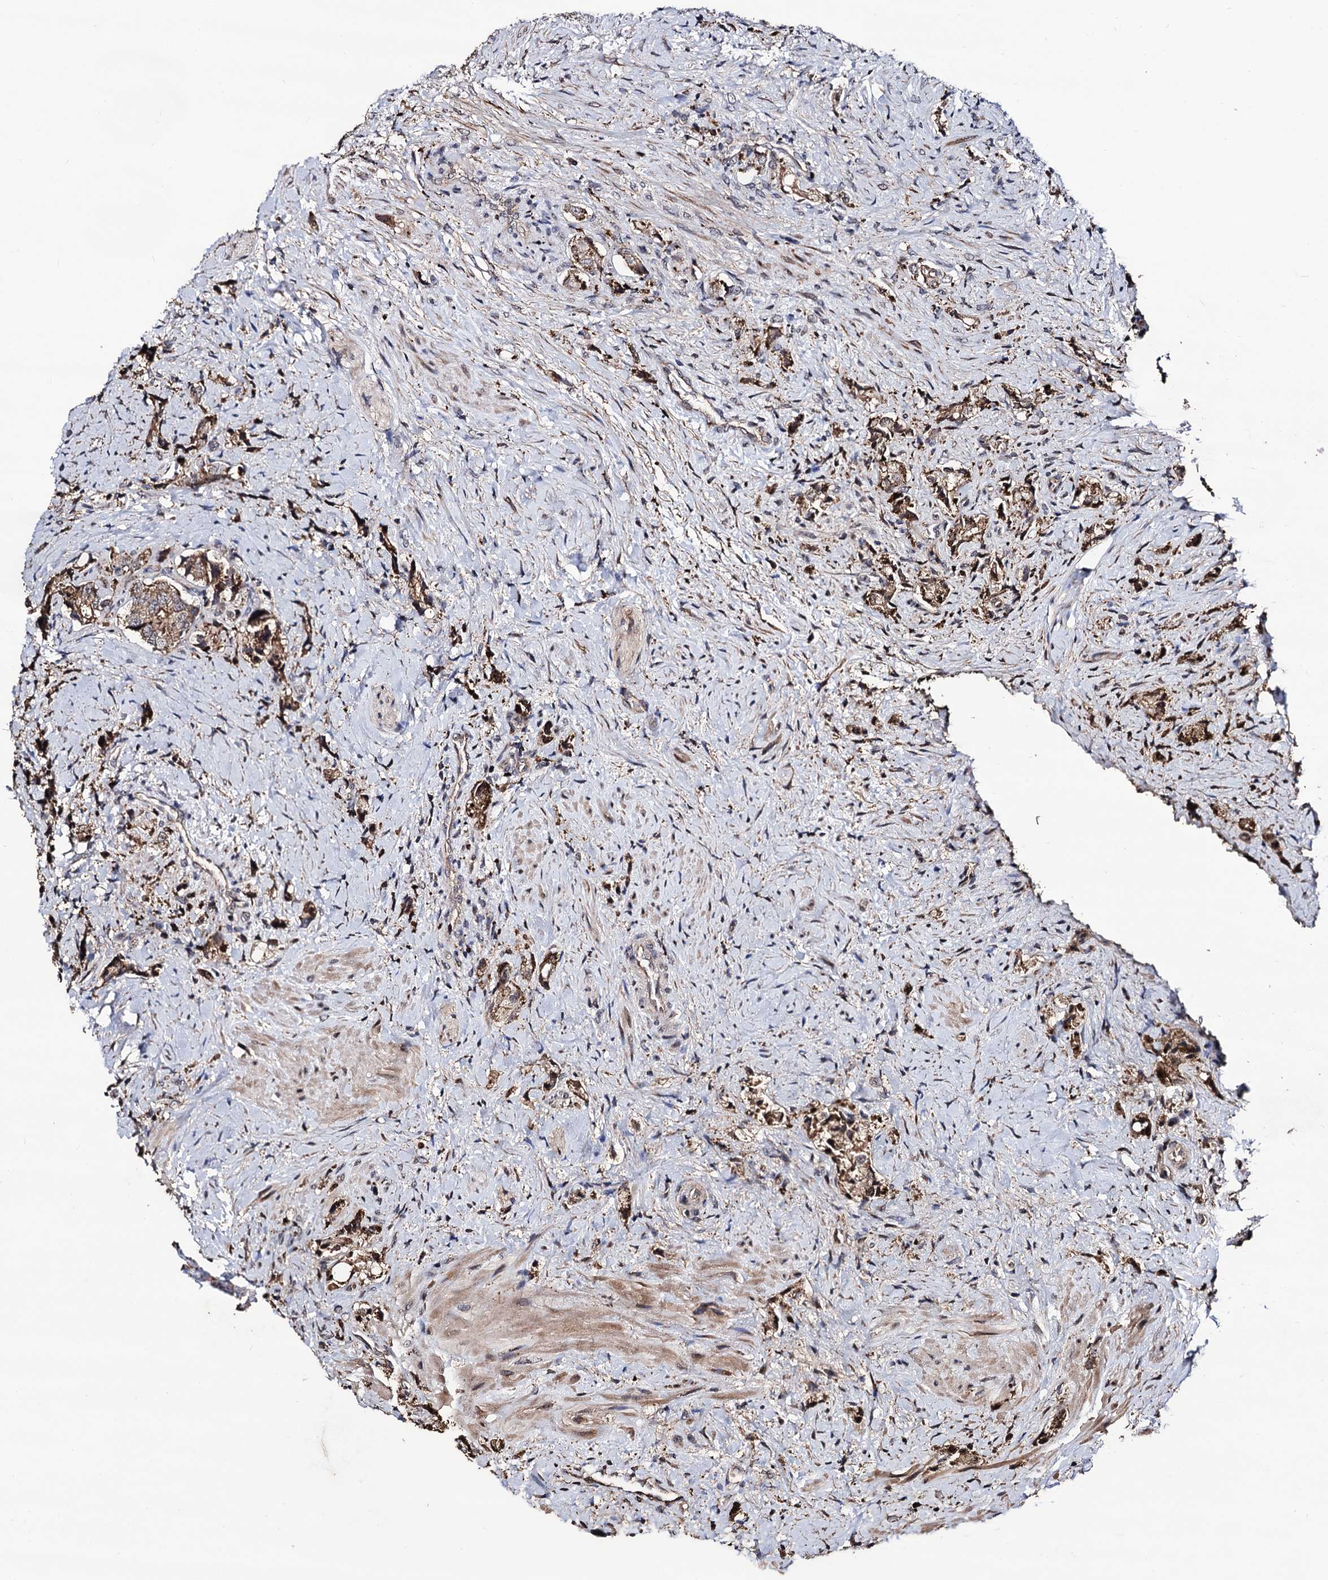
{"staining": {"intensity": "moderate", "quantity": ">75%", "location": "cytoplasmic/membranous"}, "tissue": "prostate cancer", "cell_type": "Tumor cells", "image_type": "cancer", "snomed": [{"axis": "morphology", "description": "Adenocarcinoma, High grade"}, {"axis": "topography", "description": "Prostate"}], "caption": "Prostate high-grade adenocarcinoma was stained to show a protein in brown. There is medium levels of moderate cytoplasmic/membranous expression in approximately >75% of tumor cells.", "gene": "MICAL2", "patient": {"sex": "male", "age": 65}}